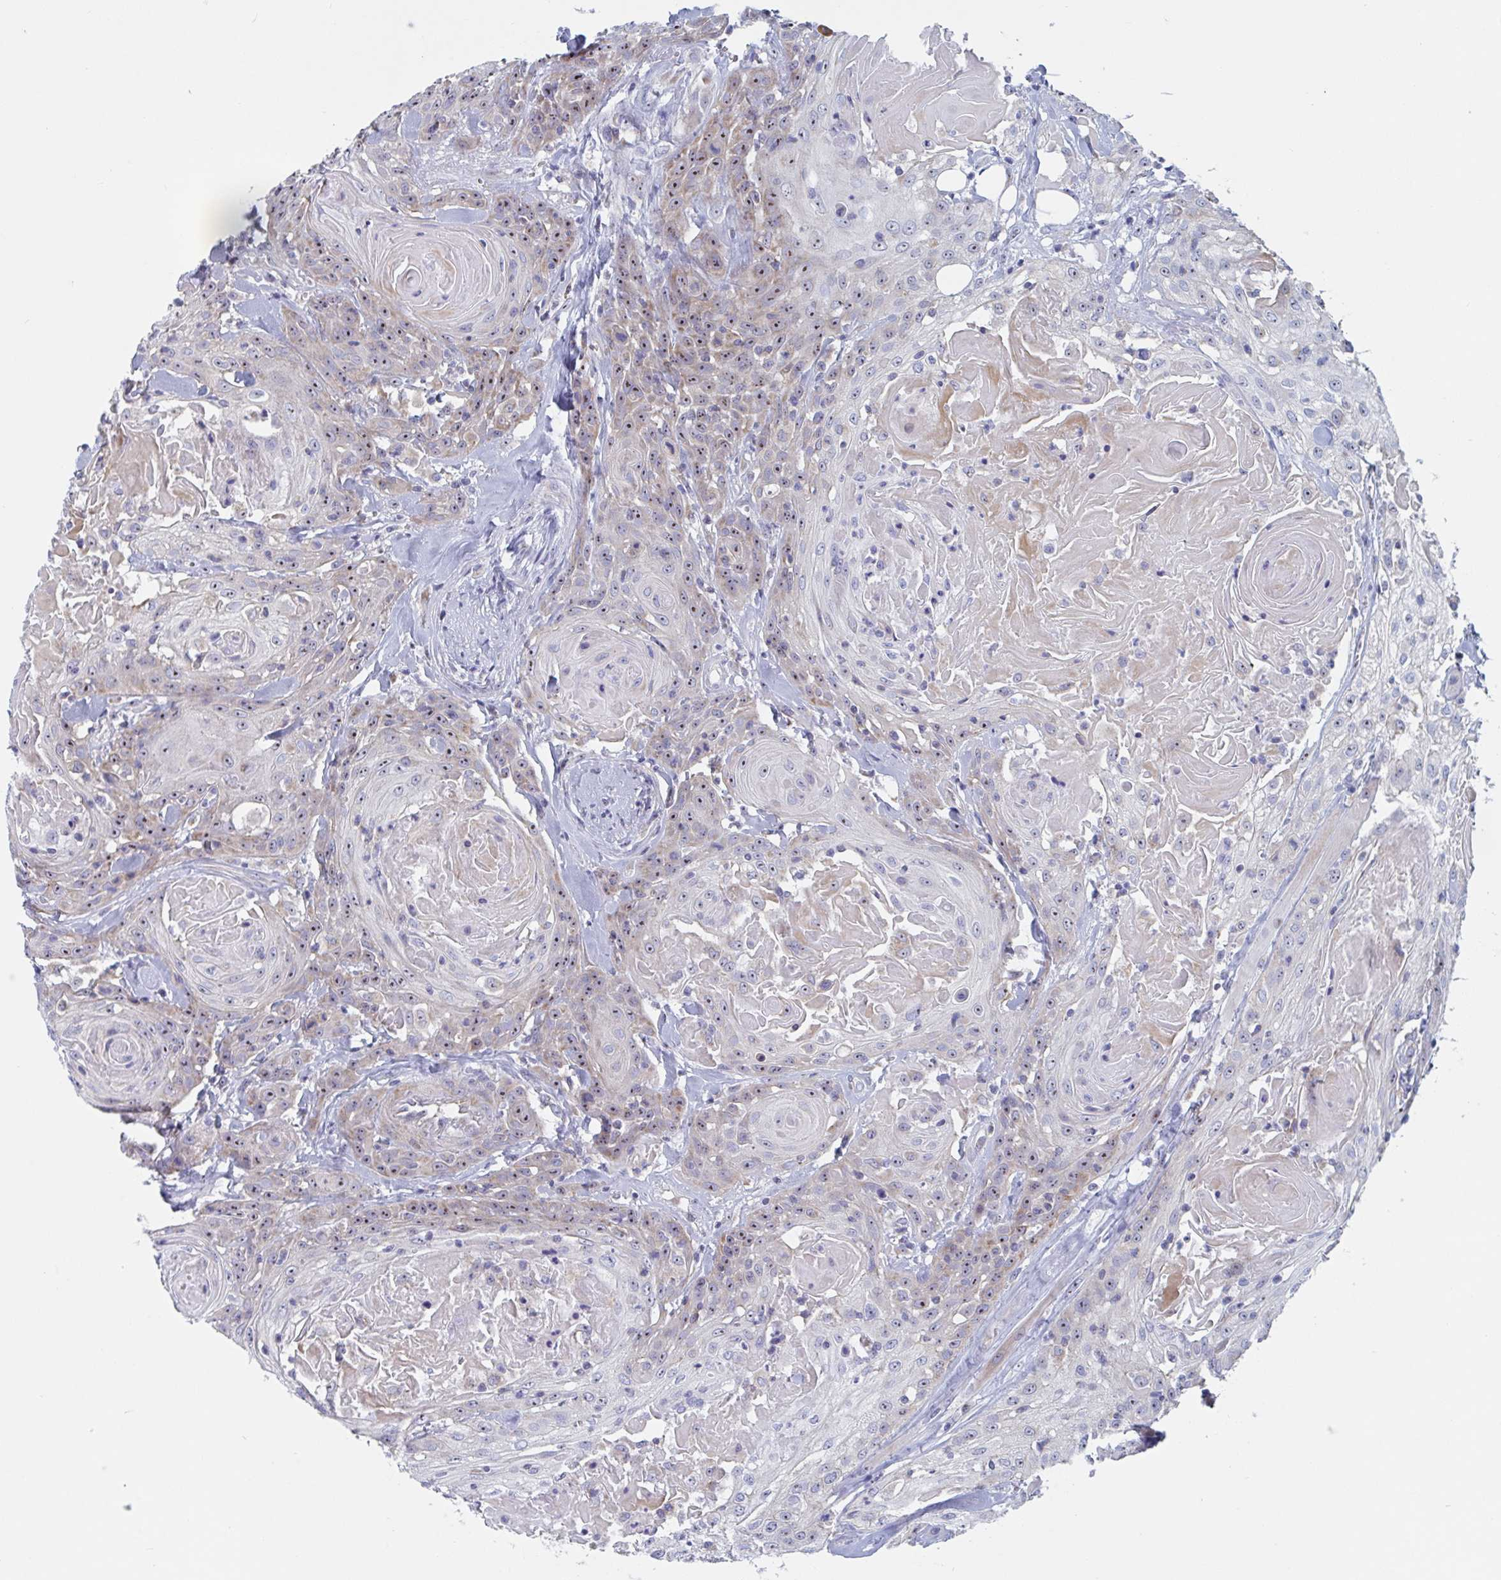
{"staining": {"intensity": "strong", "quantity": "25%-75%", "location": "cytoplasmic/membranous,nuclear"}, "tissue": "head and neck cancer", "cell_type": "Tumor cells", "image_type": "cancer", "snomed": [{"axis": "morphology", "description": "Squamous cell carcinoma, NOS"}, {"axis": "topography", "description": "Head-Neck"}], "caption": "The histopathology image reveals staining of head and neck squamous cell carcinoma, revealing strong cytoplasmic/membranous and nuclear protein staining (brown color) within tumor cells.", "gene": "MRPL53", "patient": {"sex": "female", "age": 84}}